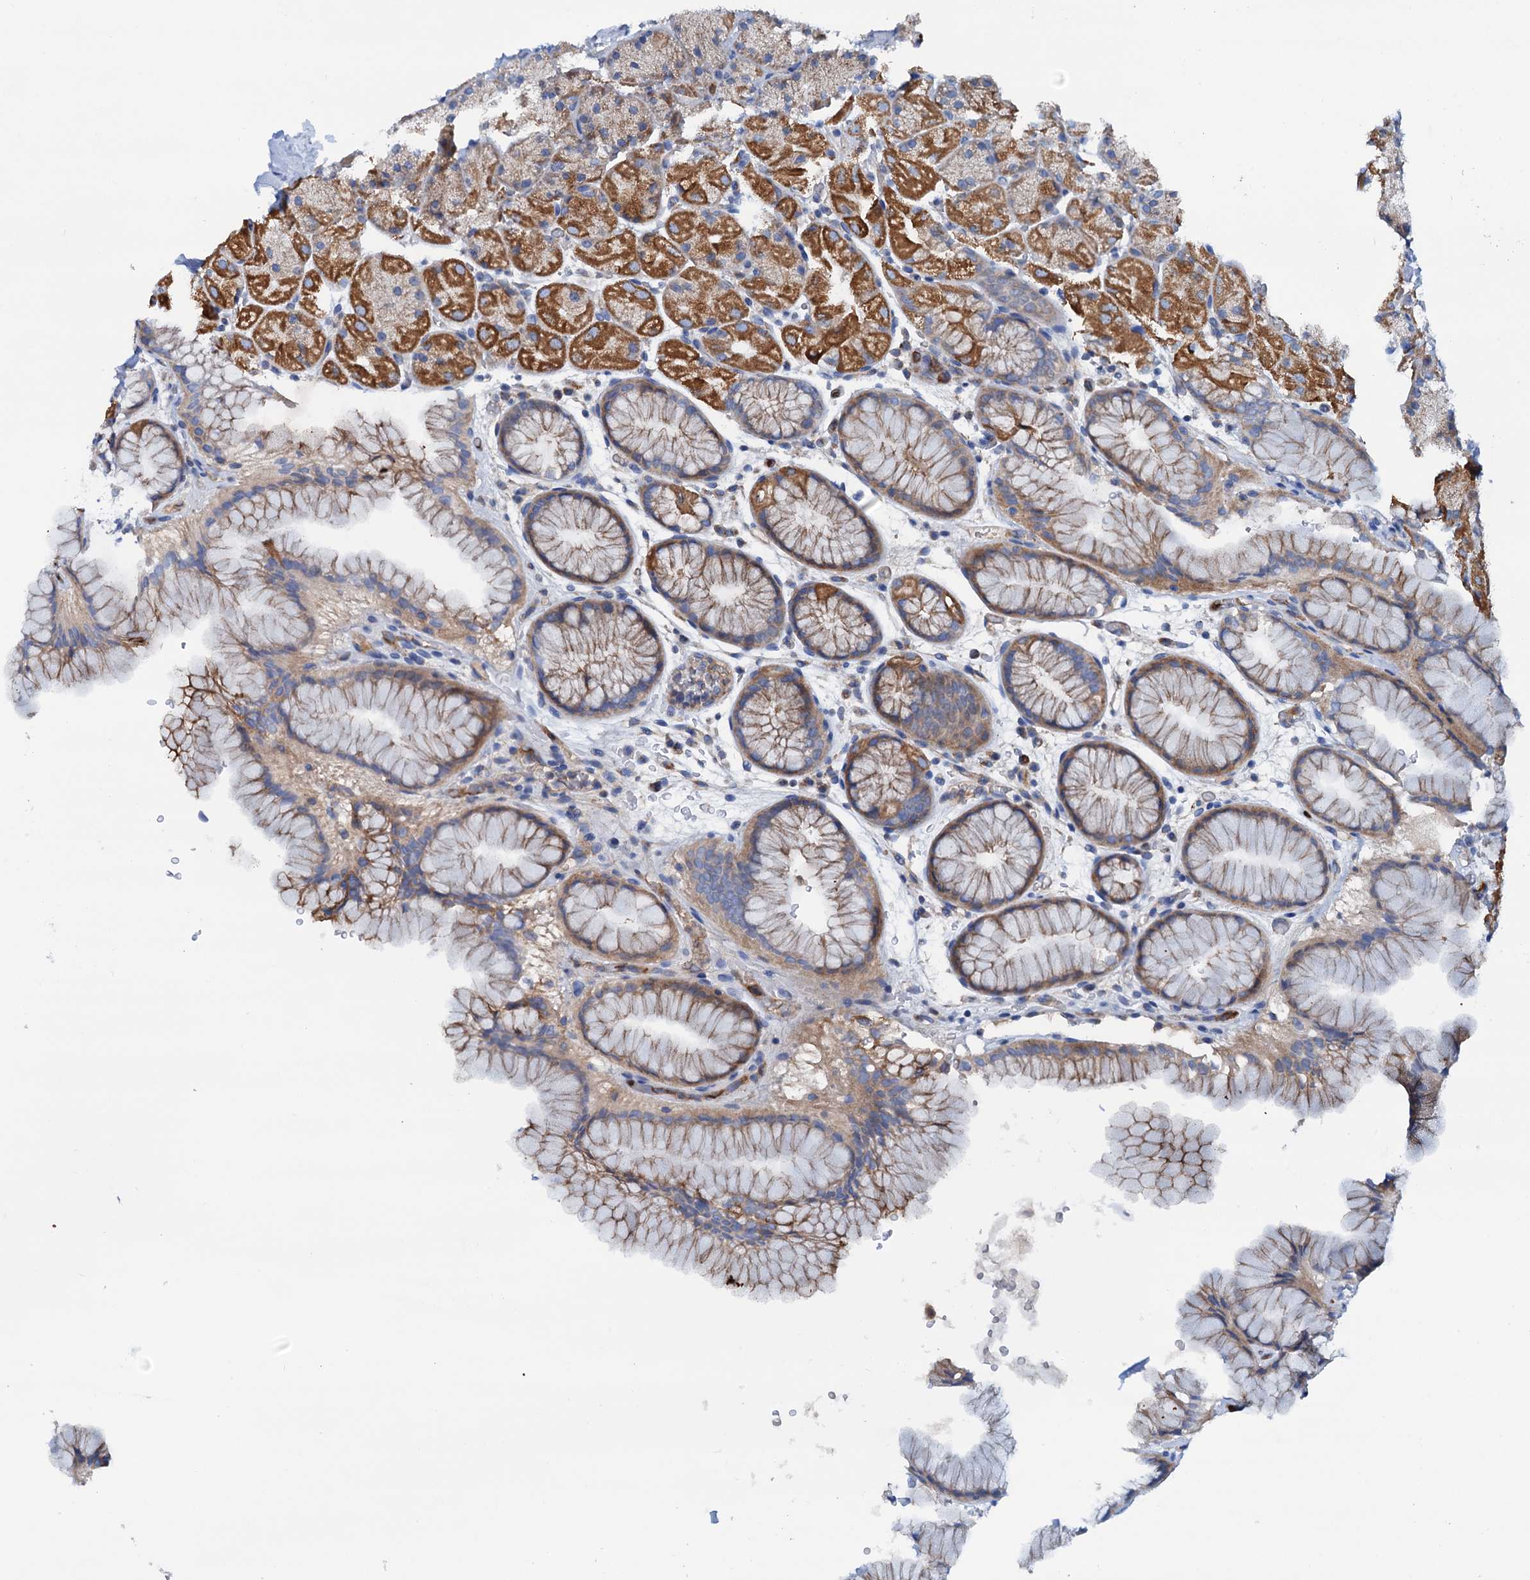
{"staining": {"intensity": "strong", "quantity": "<25%", "location": "cytoplasmic/membranous"}, "tissue": "stomach", "cell_type": "Glandular cells", "image_type": "normal", "snomed": [{"axis": "morphology", "description": "Normal tissue, NOS"}, {"axis": "topography", "description": "Stomach, upper"}, {"axis": "topography", "description": "Stomach, lower"}], "caption": "Protein staining demonstrates strong cytoplasmic/membranous expression in about <25% of glandular cells in unremarkable stomach. (DAB IHC with brightfield microscopy, high magnification).", "gene": "RASSF9", "patient": {"sex": "male", "age": 67}}